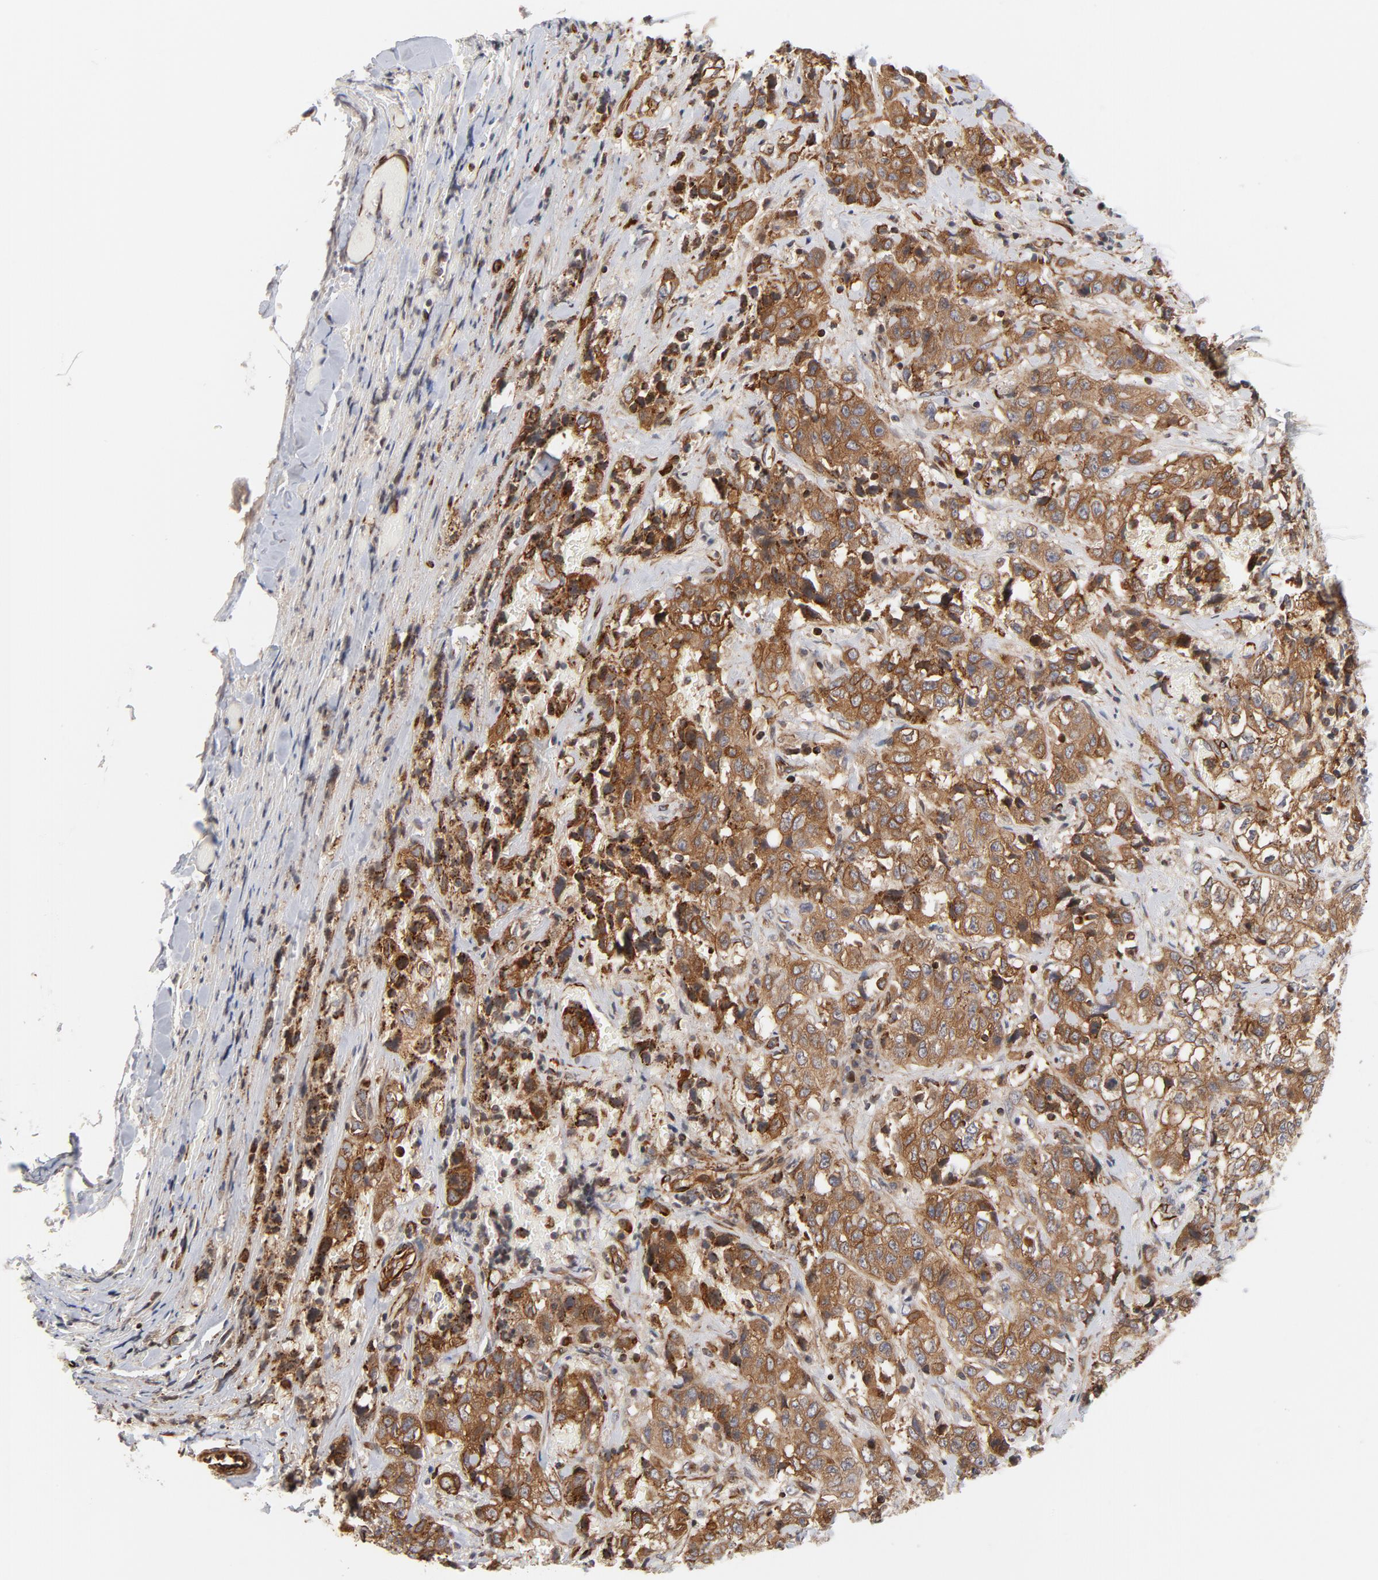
{"staining": {"intensity": "moderate", "quantity": ">75%", "location": "cytoplasmic/membranous"}, "tissue": "stomach cancer", "cell_type": "Tumor cells", "image_type": "cancer", "snomed": [{"axis": "morphology", "description": "Adenocarcinoma, NOS"}, {"axis": "topography", "description": "Stomach"}], "caption": "A photomicrograph showing moderate cytoplasmic/membranous positivity in approximately >75% of tumor cells in stomach cancer, as visualized by brown immunohistochemical staining.", "gene": "DNAAF2", "patient": {"sex": "male", "age": 48}}